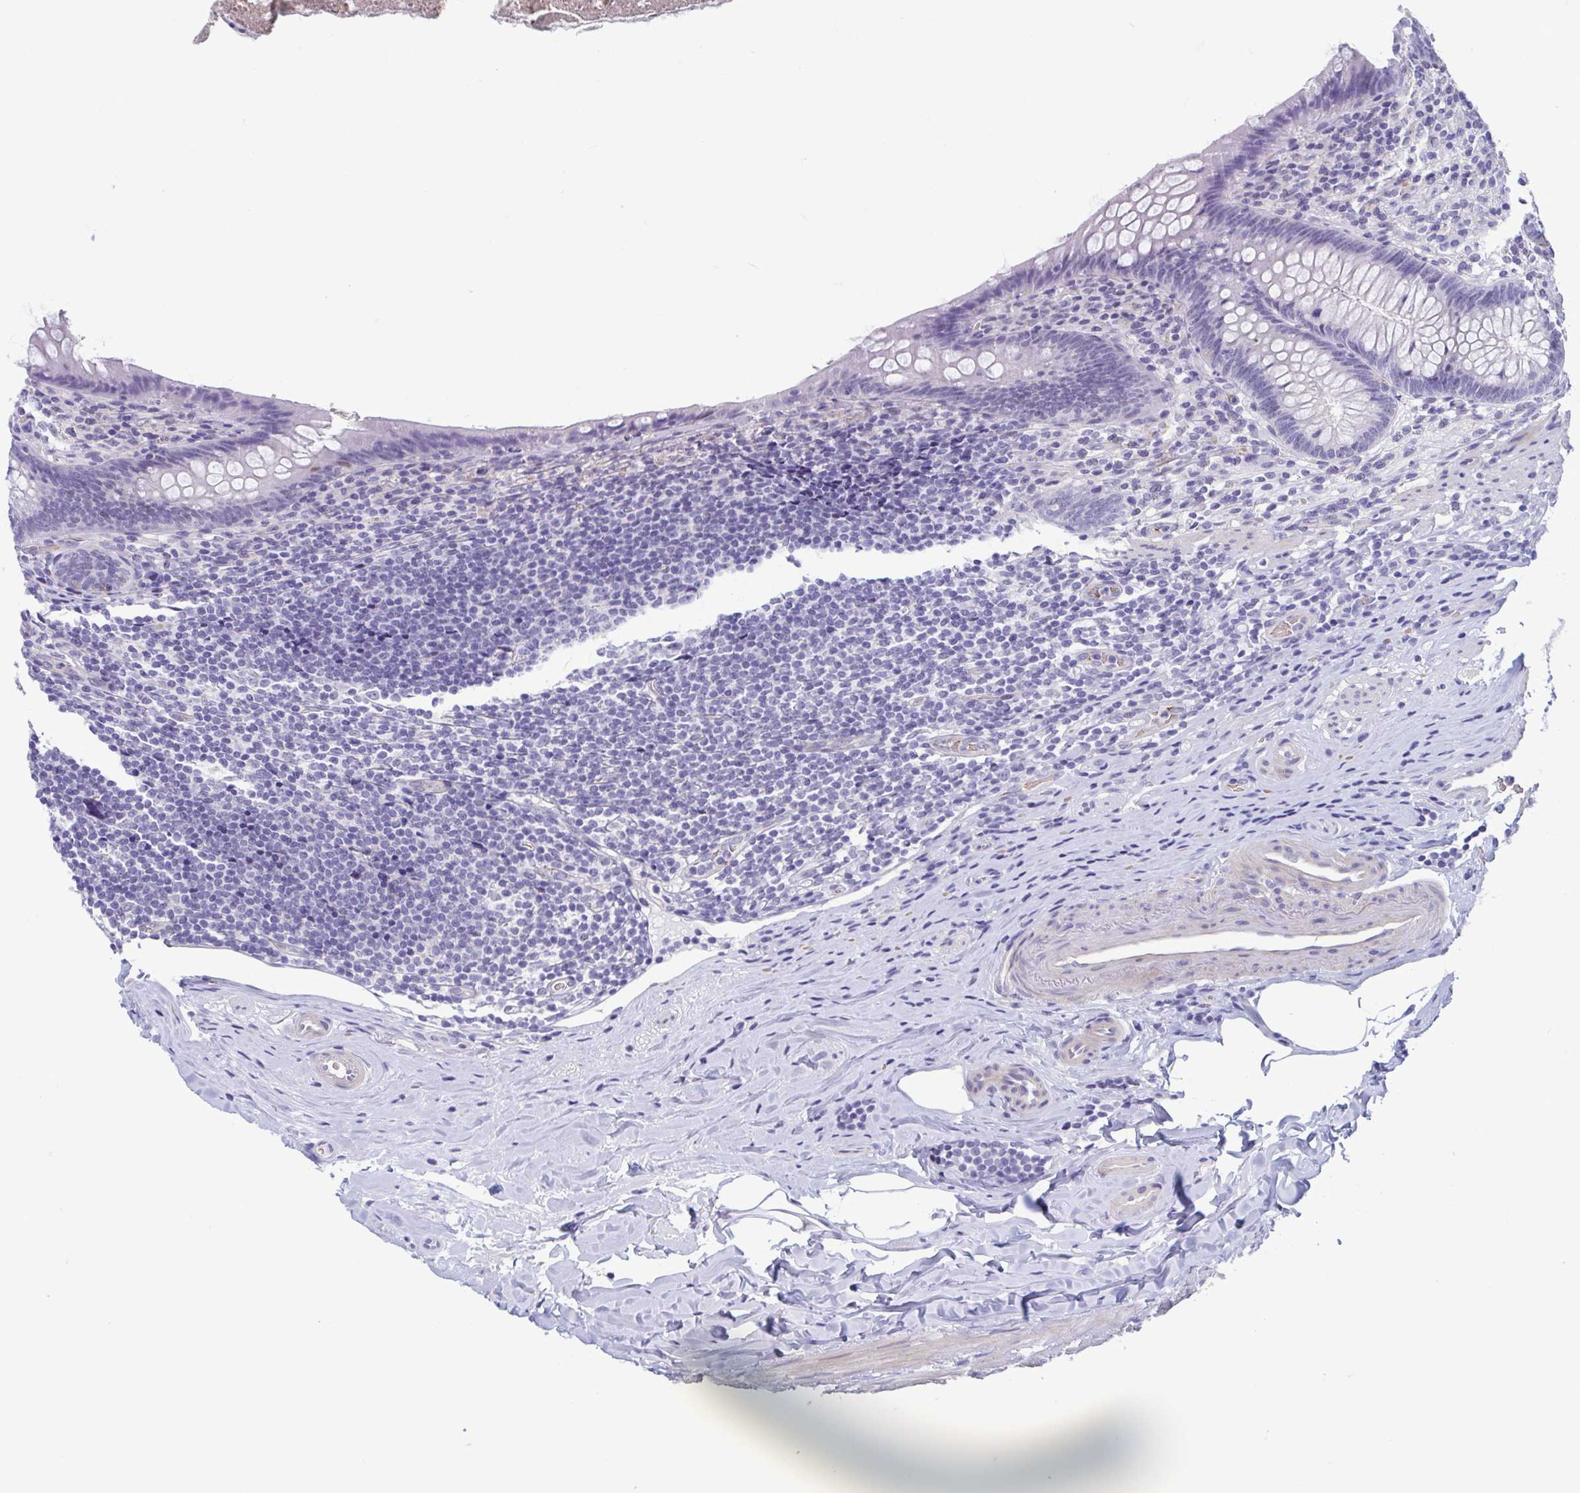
{"staining": {"intensity": "negative", "quantity": "none", "location": "none"}, "tissue": "appendix", "cell_type": "Glandular cells", "image_type": "normal", "snomed": [{"axis": "morphology", "description": "Normal tissue, NOS"}, {"axis": "topography", "description": "Appendix"}], "caption": "This is a micrograph of immunohistochemistry (IHC) staining of normal appendix, which shows no expression in glandular cells.", "gene": "MORC4", "patient": {"sex": "male", "age": 47}}